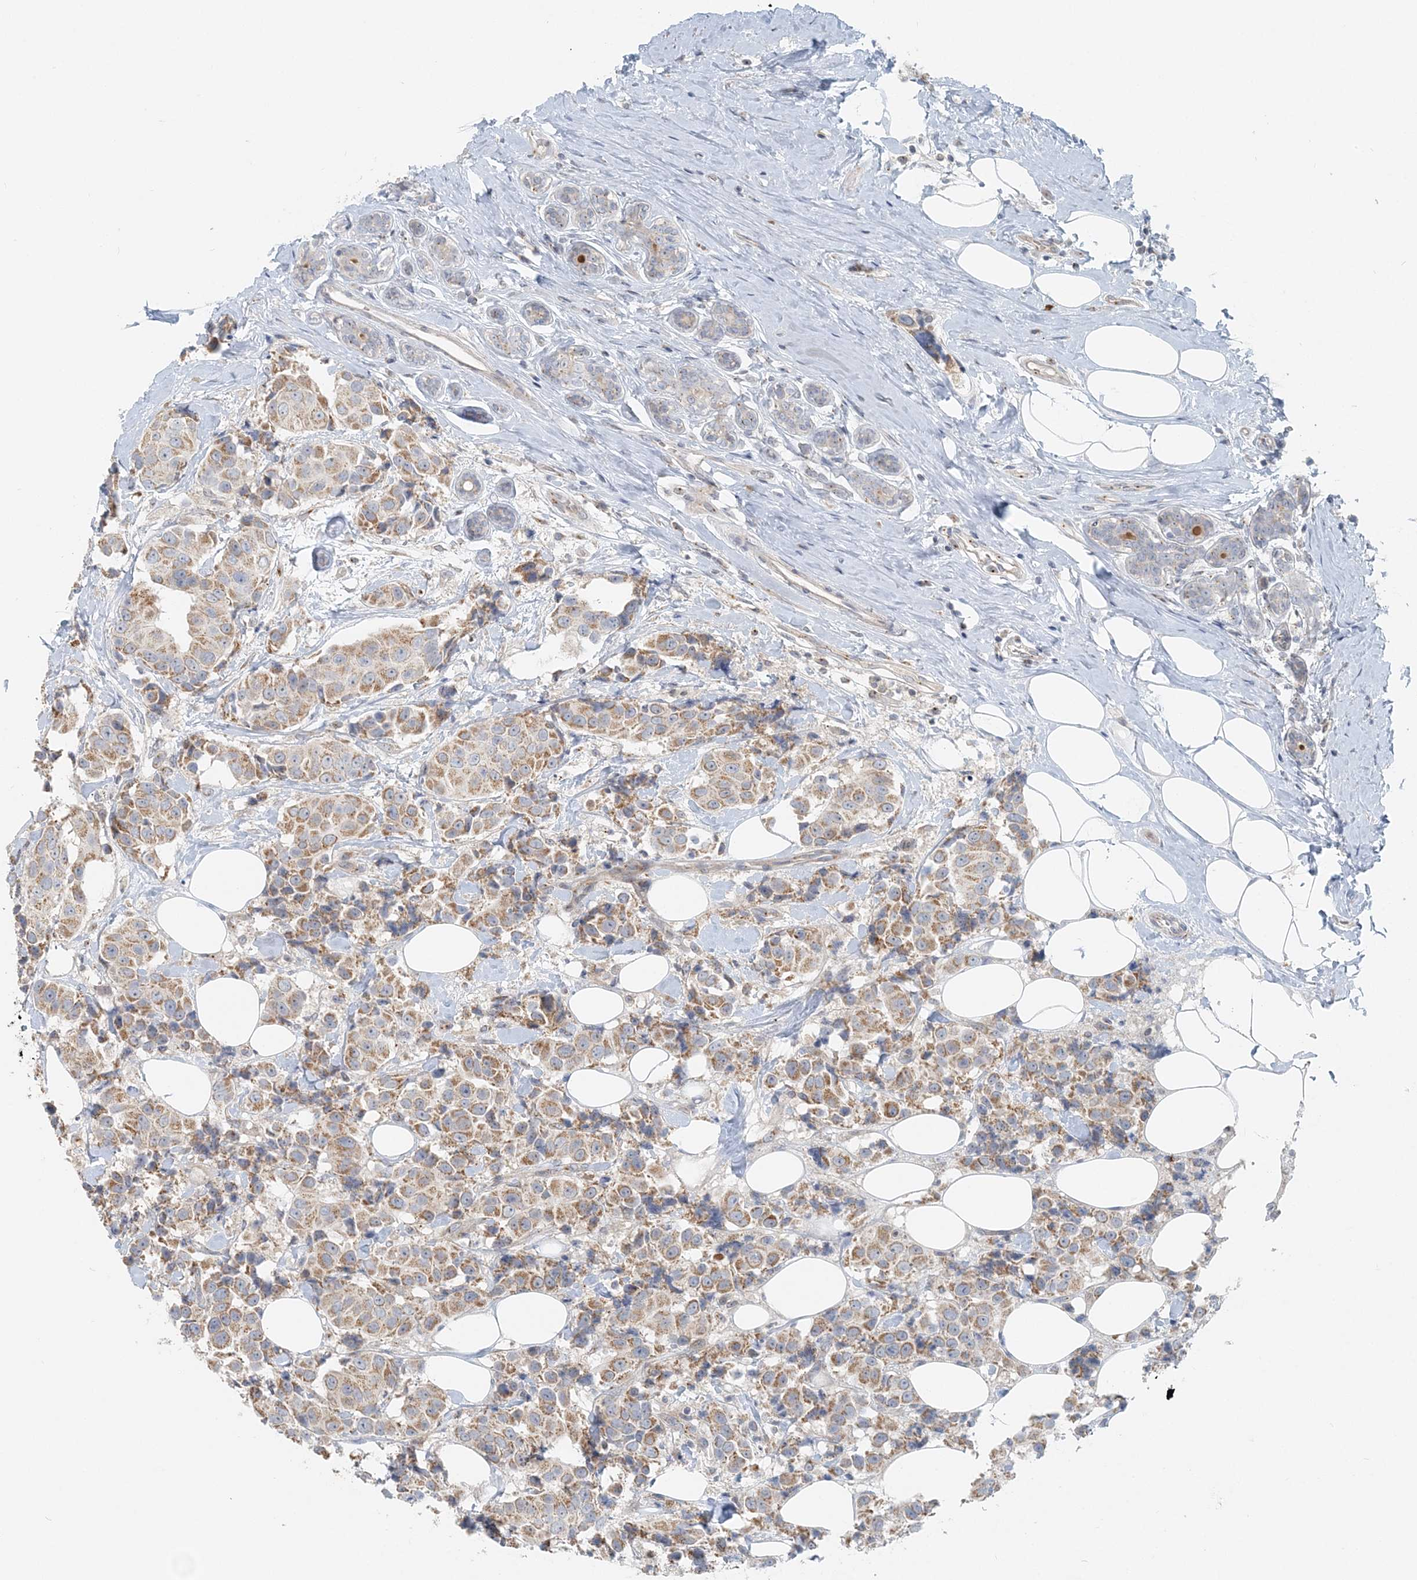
{"staining": {"intensity": "moderate", "quantity": ">75%", "location": "cytoplasmic/membranous"}, "tissue": "breast cancer", "cell_type": "Tumor cells", "image_type": "cancer", "snomed": [{"axis": "morphology", "description": "Normal tissue, NOS"}, {"axis": "morphology", "description": "Duct carcinoma"}, {"axis": "topography", "description": "Breast"}], "caption": "Immunohistochemical staining of intraductal carcinoma (breast) demonstrates medium levels of moderate cytoplasmic/membranous positivity in approximately >75% of tumor cells. The protein of interest is stained brown, and the nuclei are stained in blue (DAB (3,3'-diaminobenzidine) IHC with brightfield microscopy, high magnification).", "gene": "NAA11", "patient": {"sex": "female", "age": 39}}